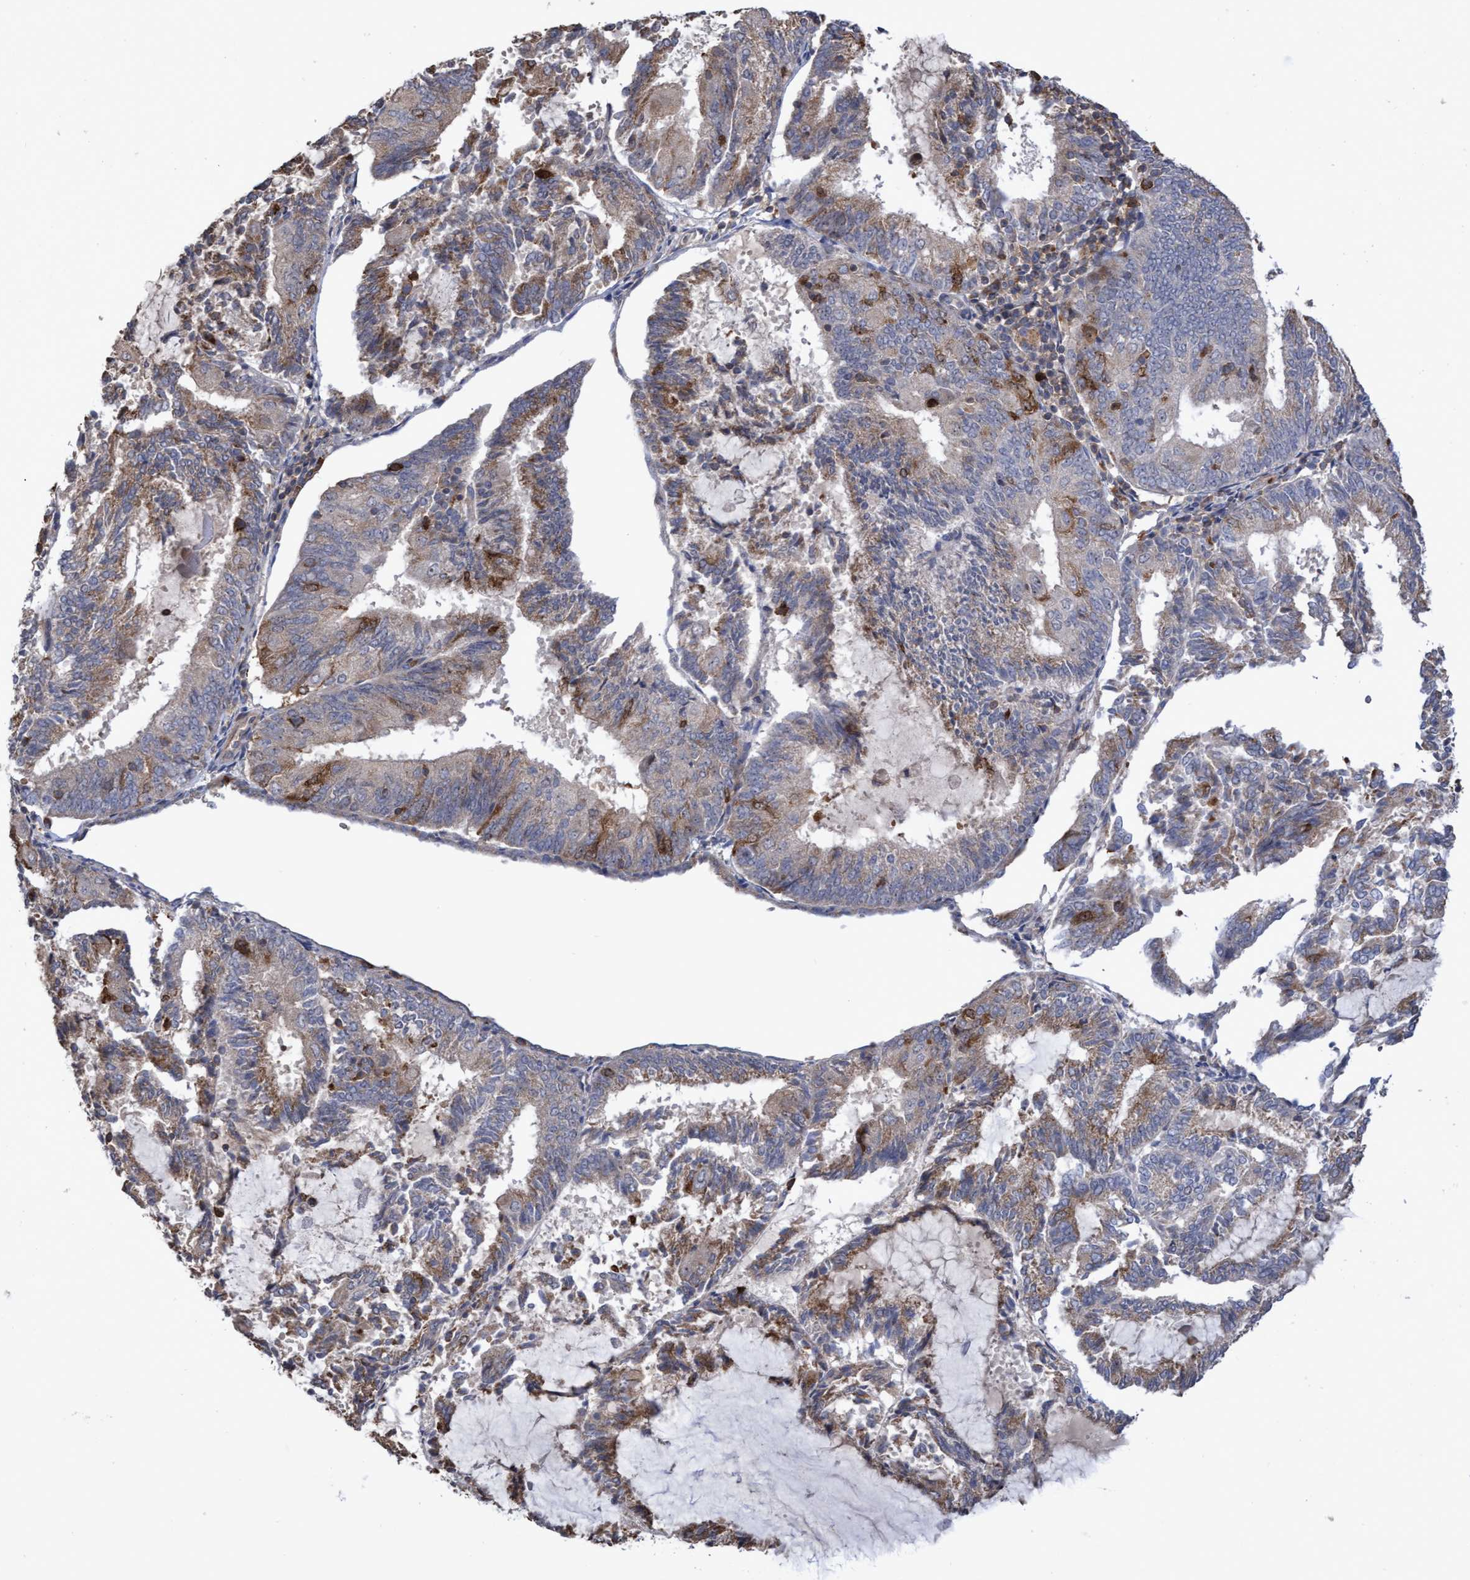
{"staining": {"intensity": "weak", "quantity": "25%-75%", "location": "cytoplasmic/membranous"}, "tissue": "endometrial cancer", "cell_type": "Tumor cells", "image_type": "cancer", "snomed": [{"axis": "morphology", "description": "Adenocarcinoma, NOS"}, {"axis": "topography", "description": "Endometrium"}], "caption": "Endometrial adenocarcinoma stained with immunohistochemistry (IHC) demonstrates weak cytoplasmic/membranous staining in about 25%-75% of tumor cells.", "gene": "SLBP", "patient": {"sex": "female", "age": 81}}